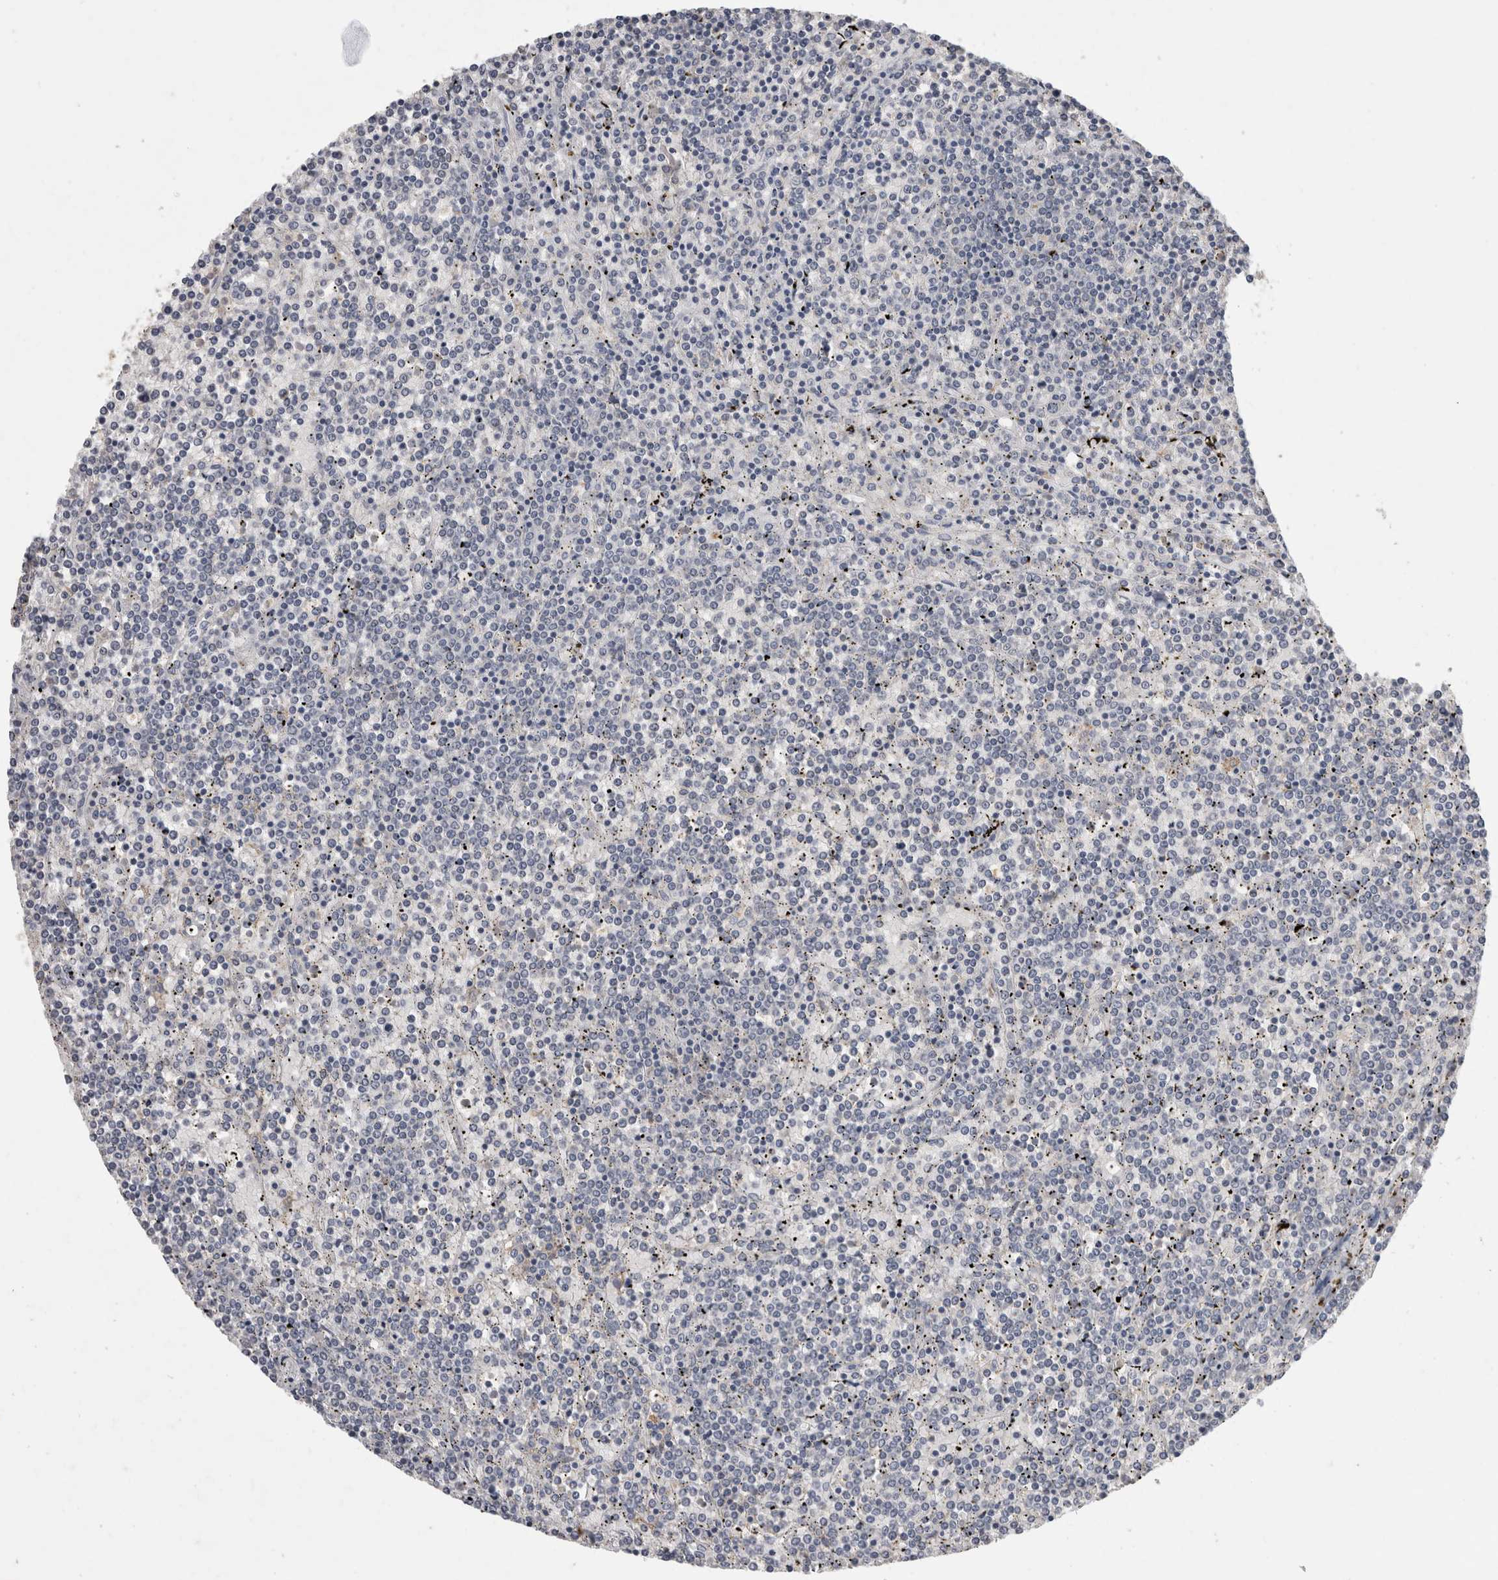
{"staining": {"intensity": "negative", "quantity": "none", "location": "none"}, "tissue": "lymphoma", "cell_type": "Tumor cells", "image_type": "cancer", "snomed": [{"axis": "morphology", "description": "Malignant lymphoma, non-Hodgkin's type, Low grade"}, {"axis": "topography", "description": "Spleen"}], "caption": "Tumor cells show no significant expression in lymphoma.", "gene": "CNTFR", "patient": {"sex": "female", "age": 19}}